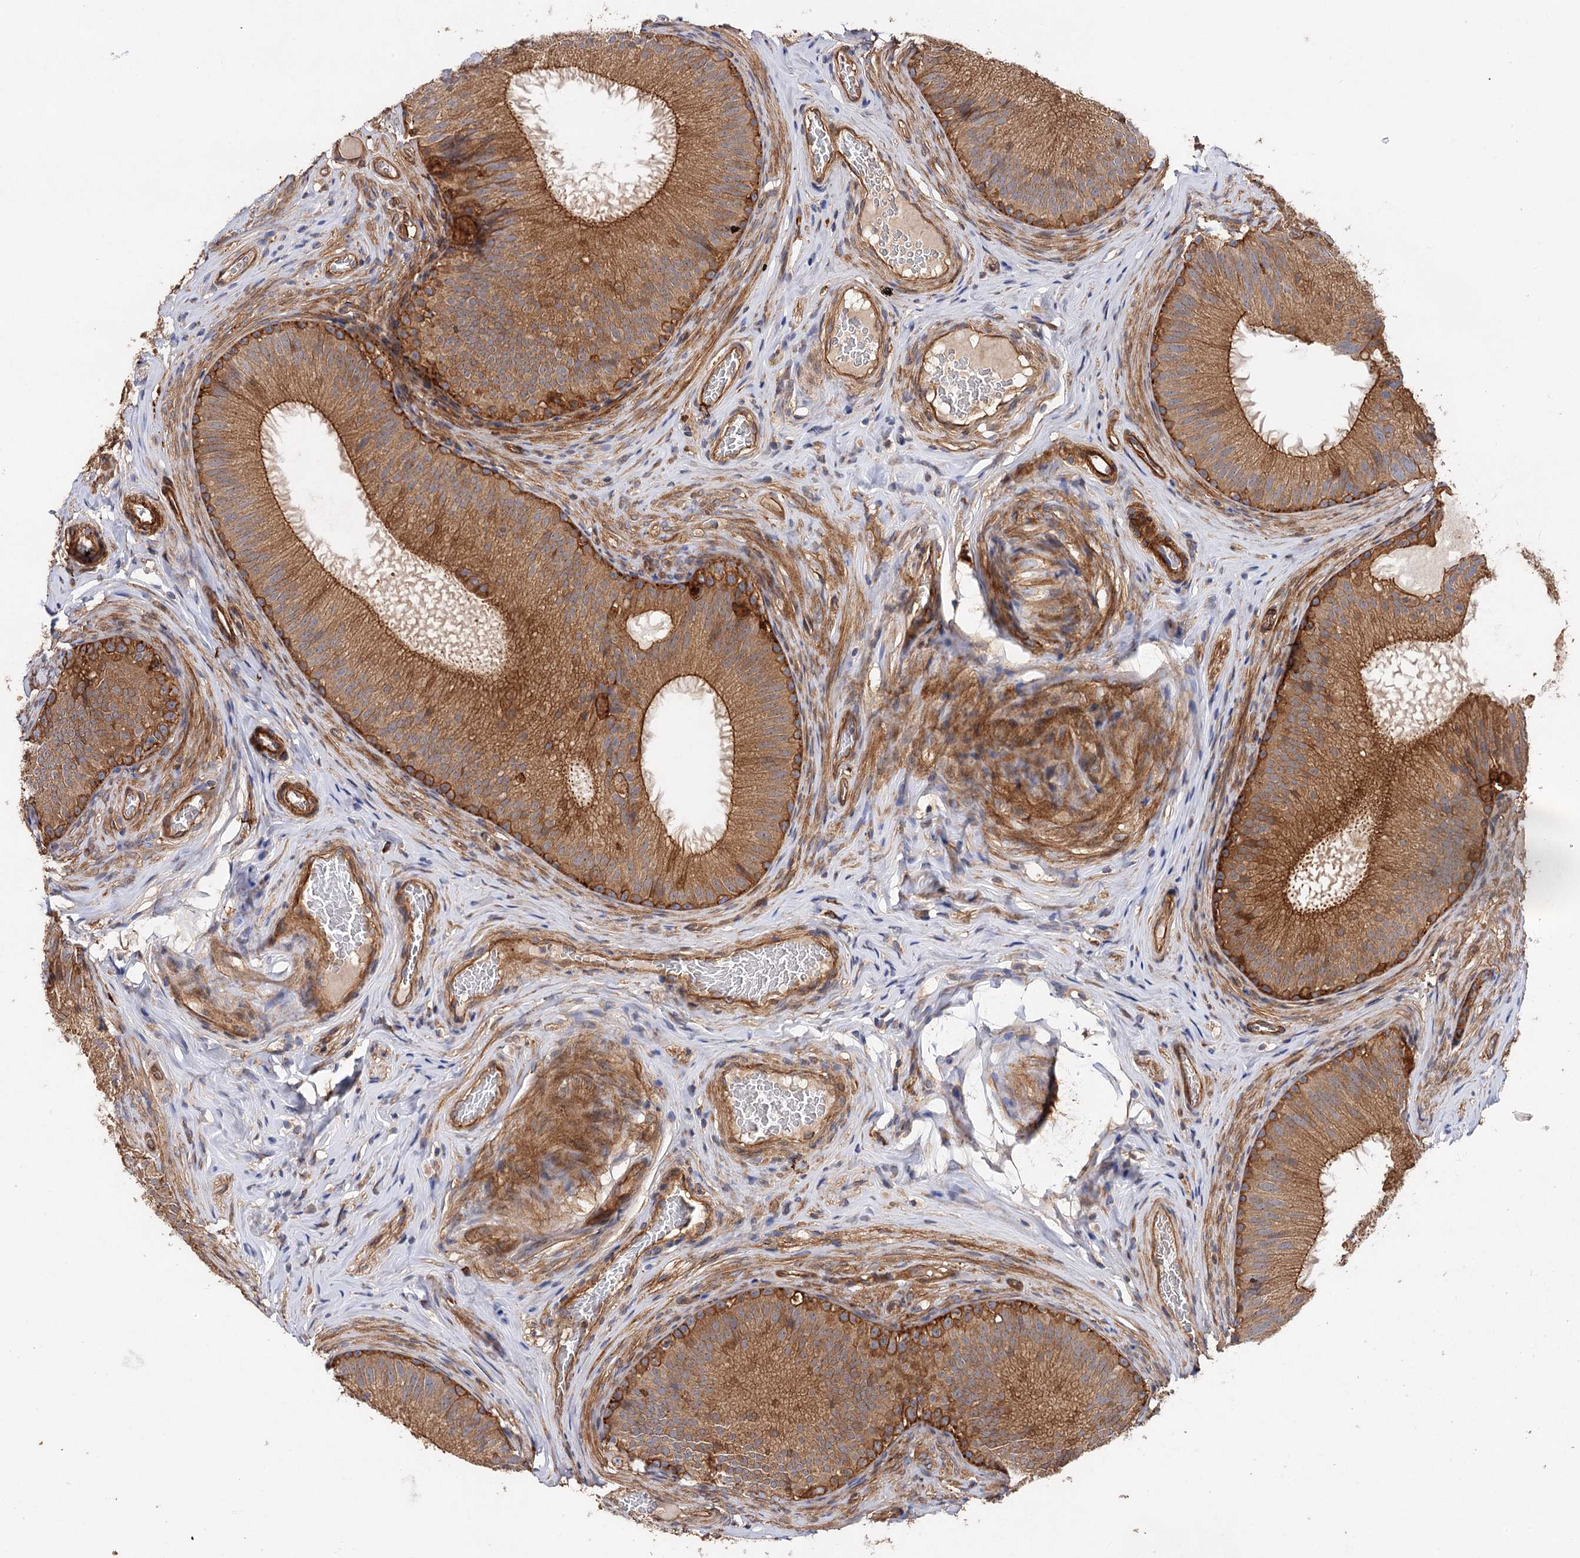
{"staining": {"intensity": "moderate", "quantity": ">75%", "location": "cytoplasmic/membranous"}, "tissue": "epididymis", "cell_type": "Glandular cells", "image_type": "normal", "snomed": [{"axis": "morphology", "description": "Normal tissue, NOS"}, {"axis": "topography", "description": "Epididymis"}], "caption": "Glandular cells exhibit medium levels of moderate cytoplasmic/membranous staining in approximately >75% of cells in normal human epididymis.", "gene": "CSAD", "patient": {"sex": "male", "age": 34}}